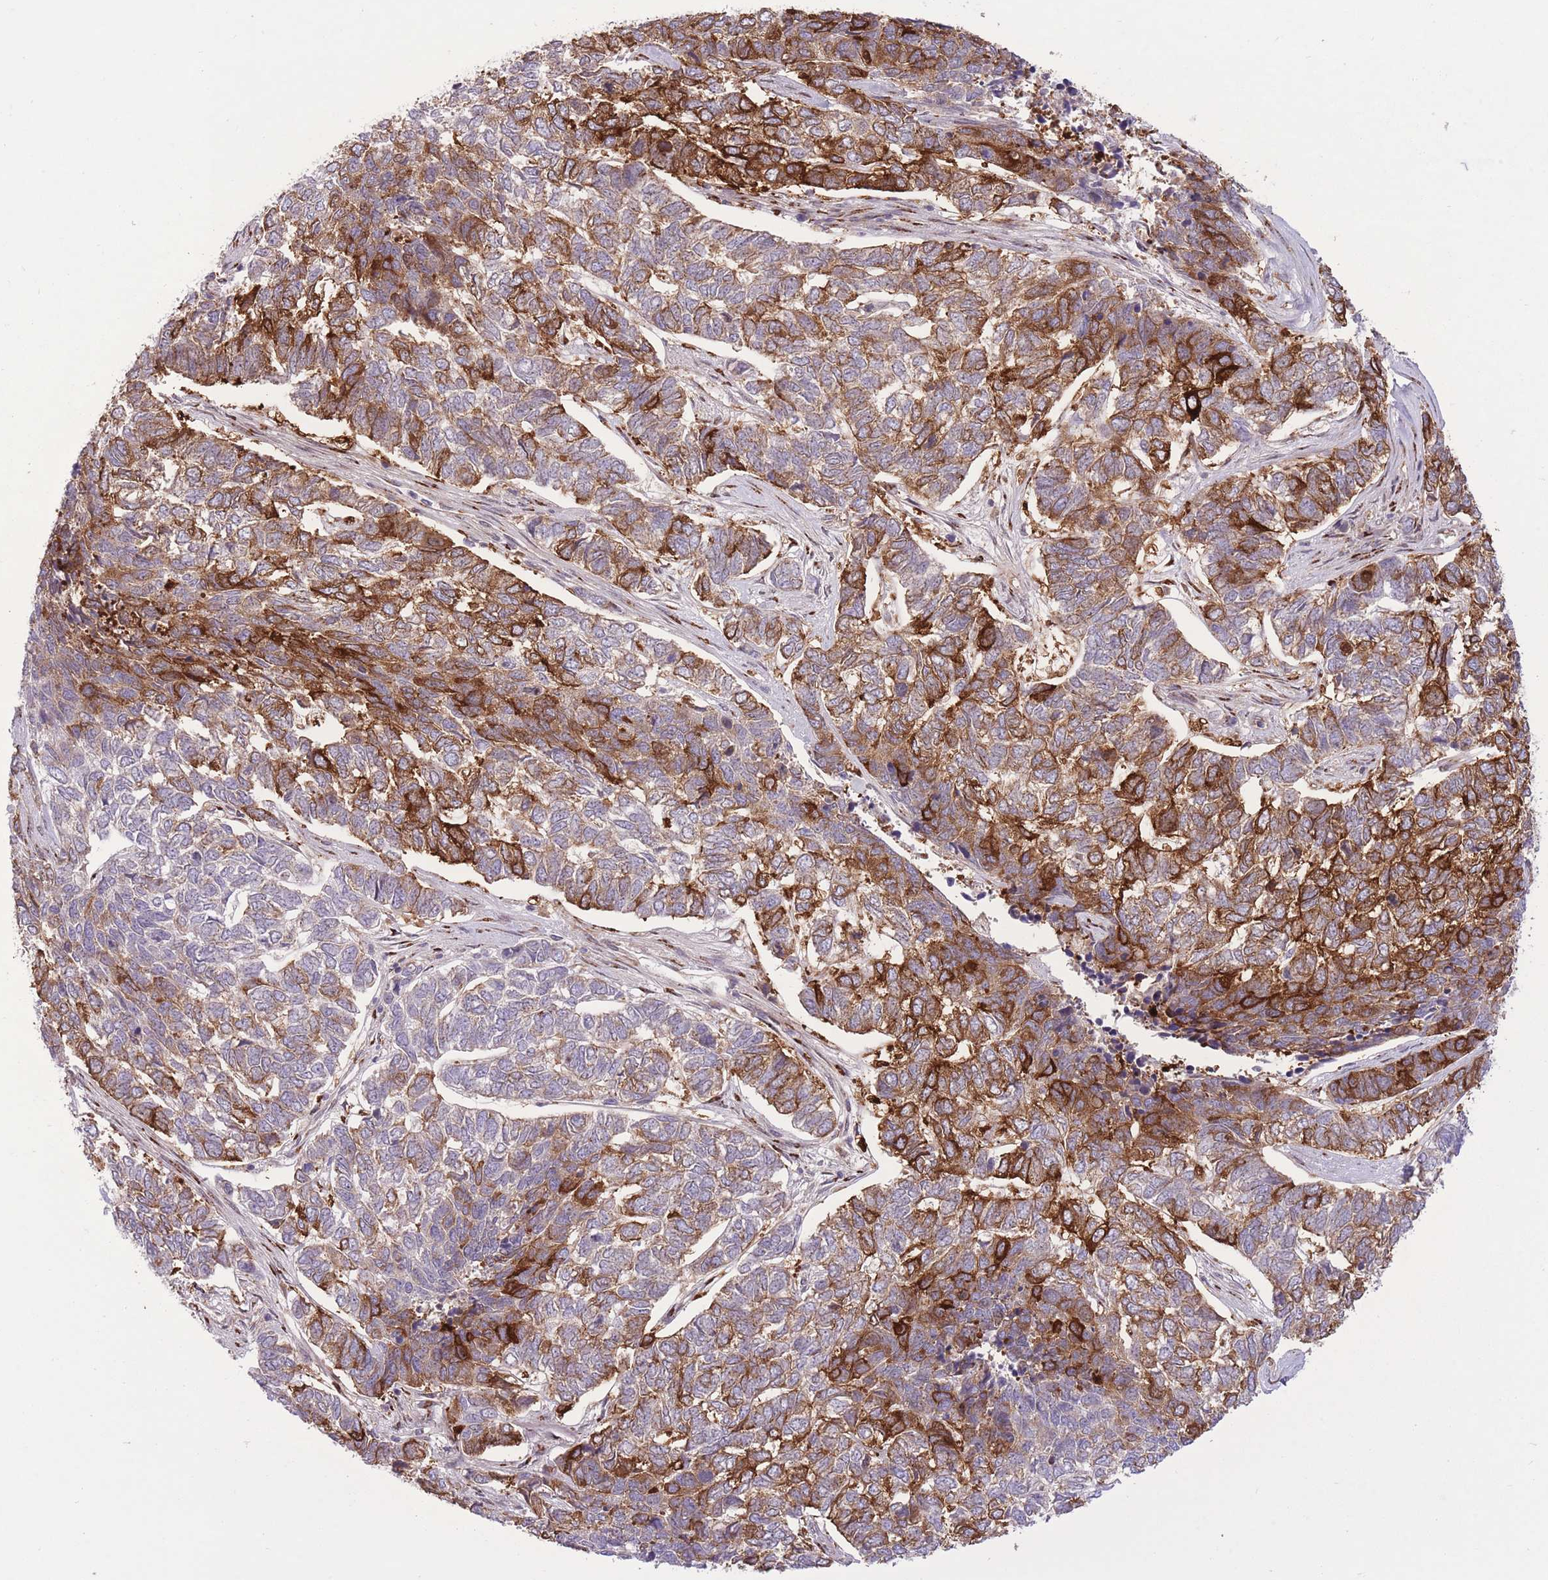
{"staining": {"intensity": "strong", "quantity": "25%-75%", "location": "cytoplasmic/membranous"}, "tissue": "skin cancer", "cell_type": "Tumor cells", "image_type": "cancer", "snomed": [{"axis": "morphology", "description": "Basal cell carcinoma"}, {"axis": "topography", "description": "Skin"}], "caption": "Immunohistochemistry of human basal cell carcinoma (skin) demonstrates high levels of strong cytoplasmic/membranous expression in approximately 25%-75% of tumor cells.", "gene": "ZBED5", "patient": {"sex": "female", "age": 65}}